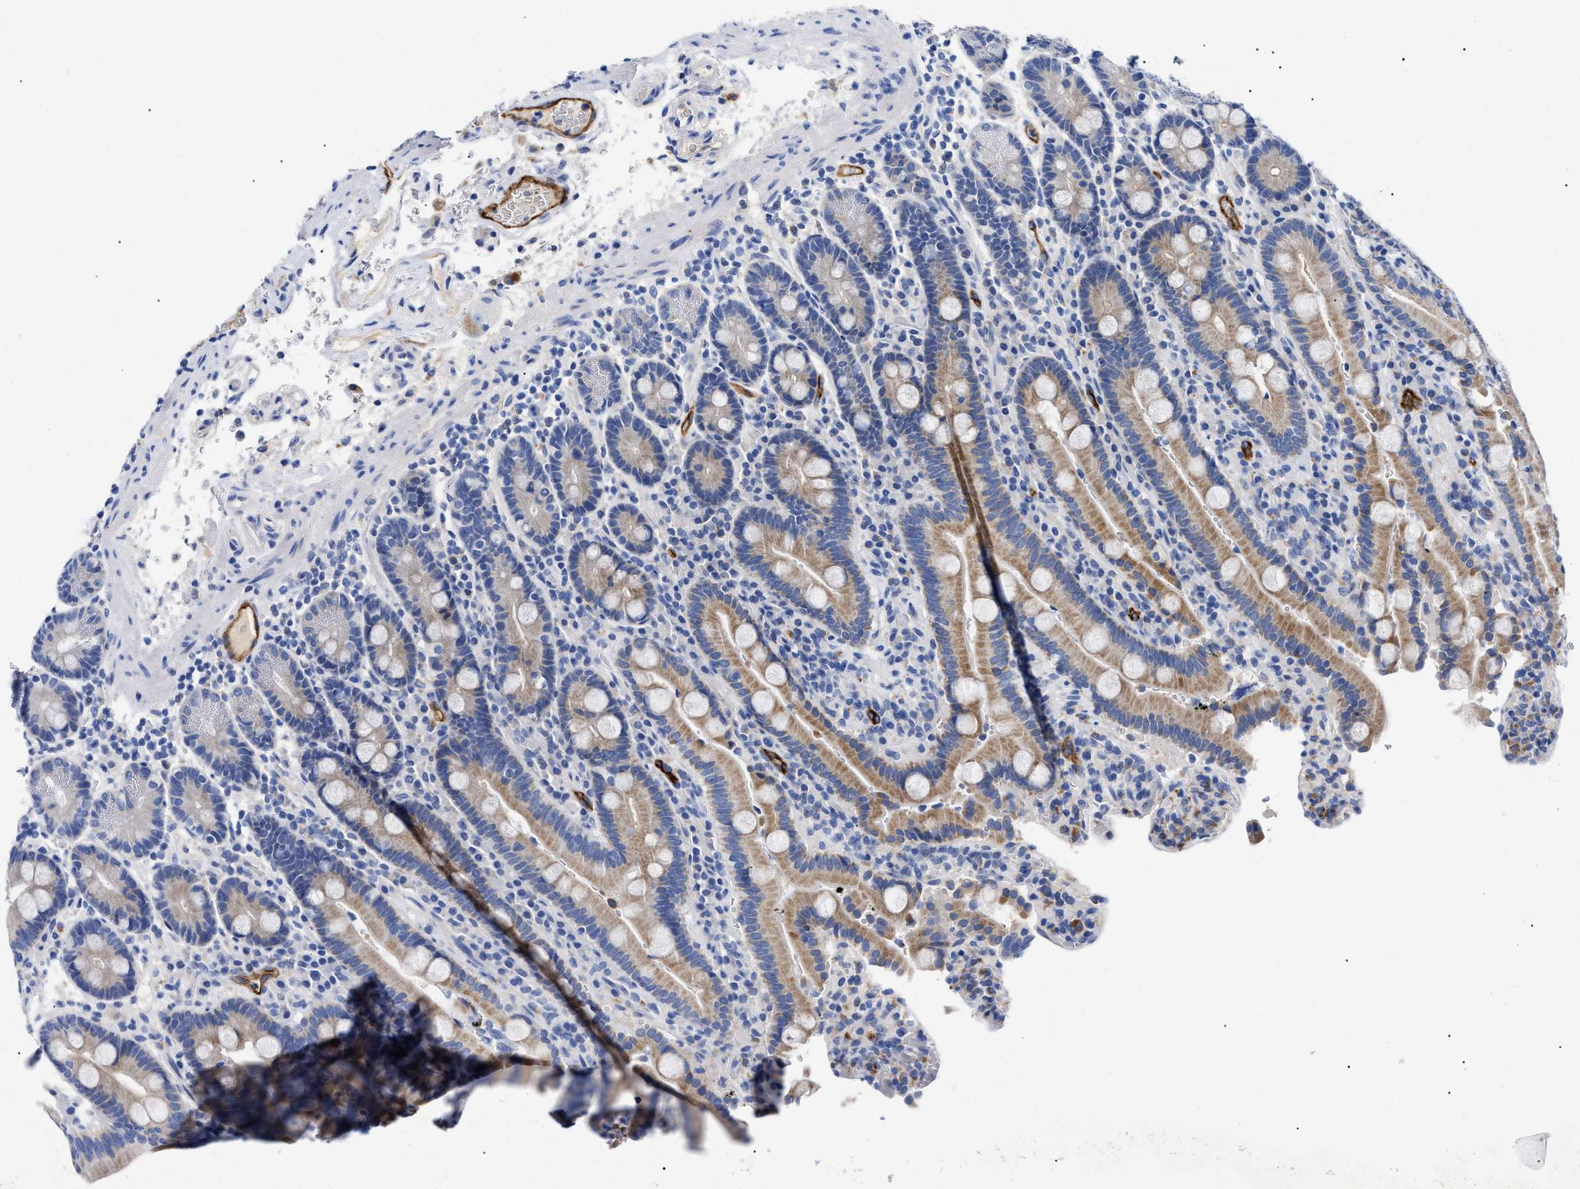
{"staining": {"intensity": "moderate", "quantity": ">75%", "location": "cytoplasmic/membranous"}, "tissue": "duodenum", "cell_type": "Glandular cells", "image_type": "normal", "snomed": [{"axis": "morphology", "description": "Normal tissue, NOS"}, {"axis": "topography", "description": "Small intestine, NOS"}], "caption": "High-power microscopy captured an immunohistochemistry (IHC) photomicrograph of unremarkable duodenum, revealing moderate cytoplasmic/membranous expression in about >75% of glandular cells.", "gene": "ACKR1", "patient": {"sex": "female", "age": 71}}